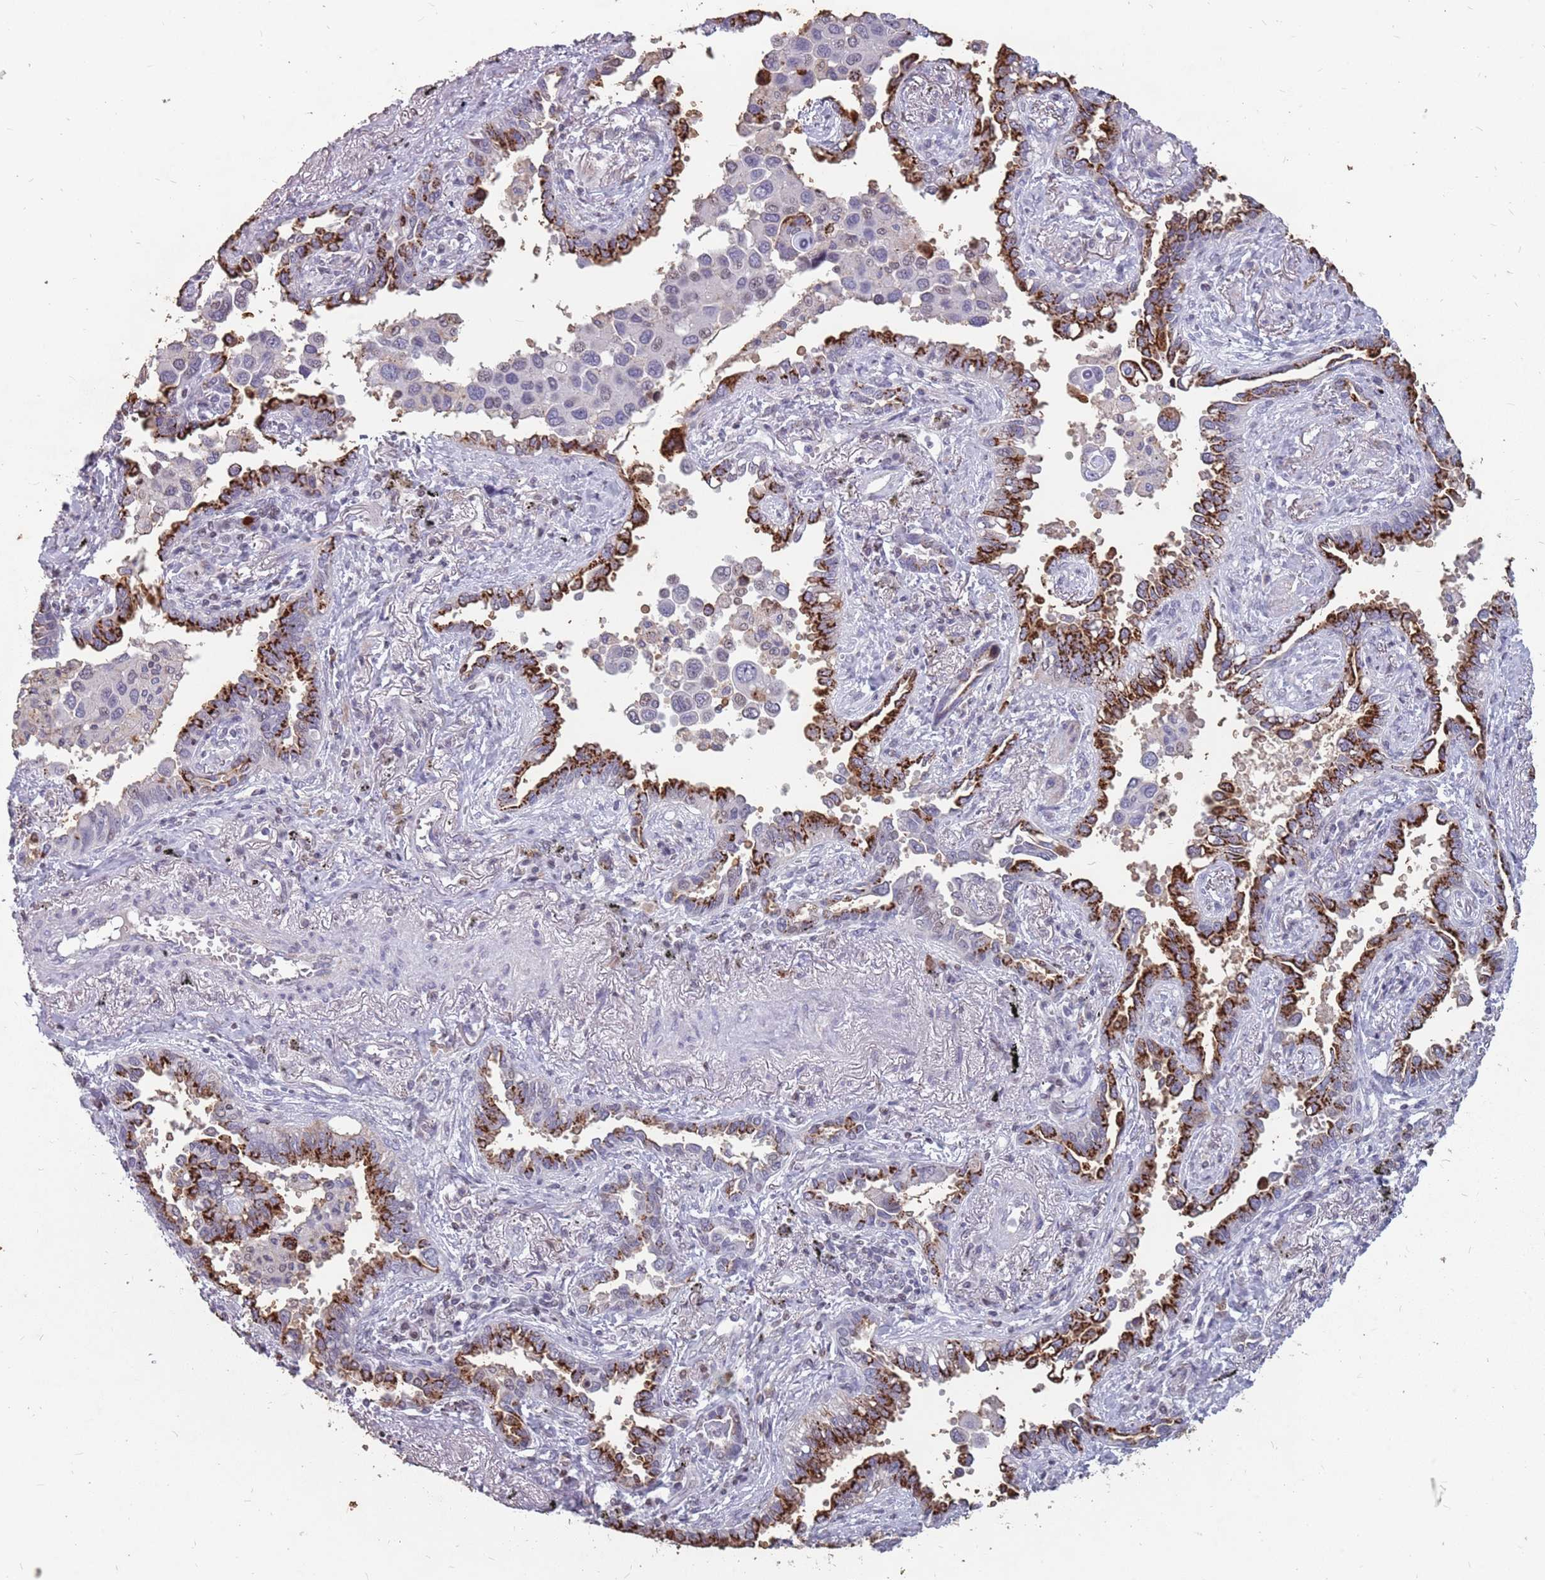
{"staining": {"intensity": "strong", "quantity": "25%-75%", "location": "cytoplasmic/membranous"}, "tissue": "lung cancer", "cell_type": "Tumor cells", "image_type": "cancer", "snomed": [{"axis": "morphology", "description": "Adenocarcinoma, NOS"}, {"axis": "topography", "description": "Lung"}], "caption": "A high-resolution image shows immunohistochemistry staining of adenocarcinoma (lung), which shows strong cytoplasmic/membranous positivity in approximately 25%-75% of tumor cells.", "gene": "NEK6", "patient": {"sex": "male", "age": 67}}